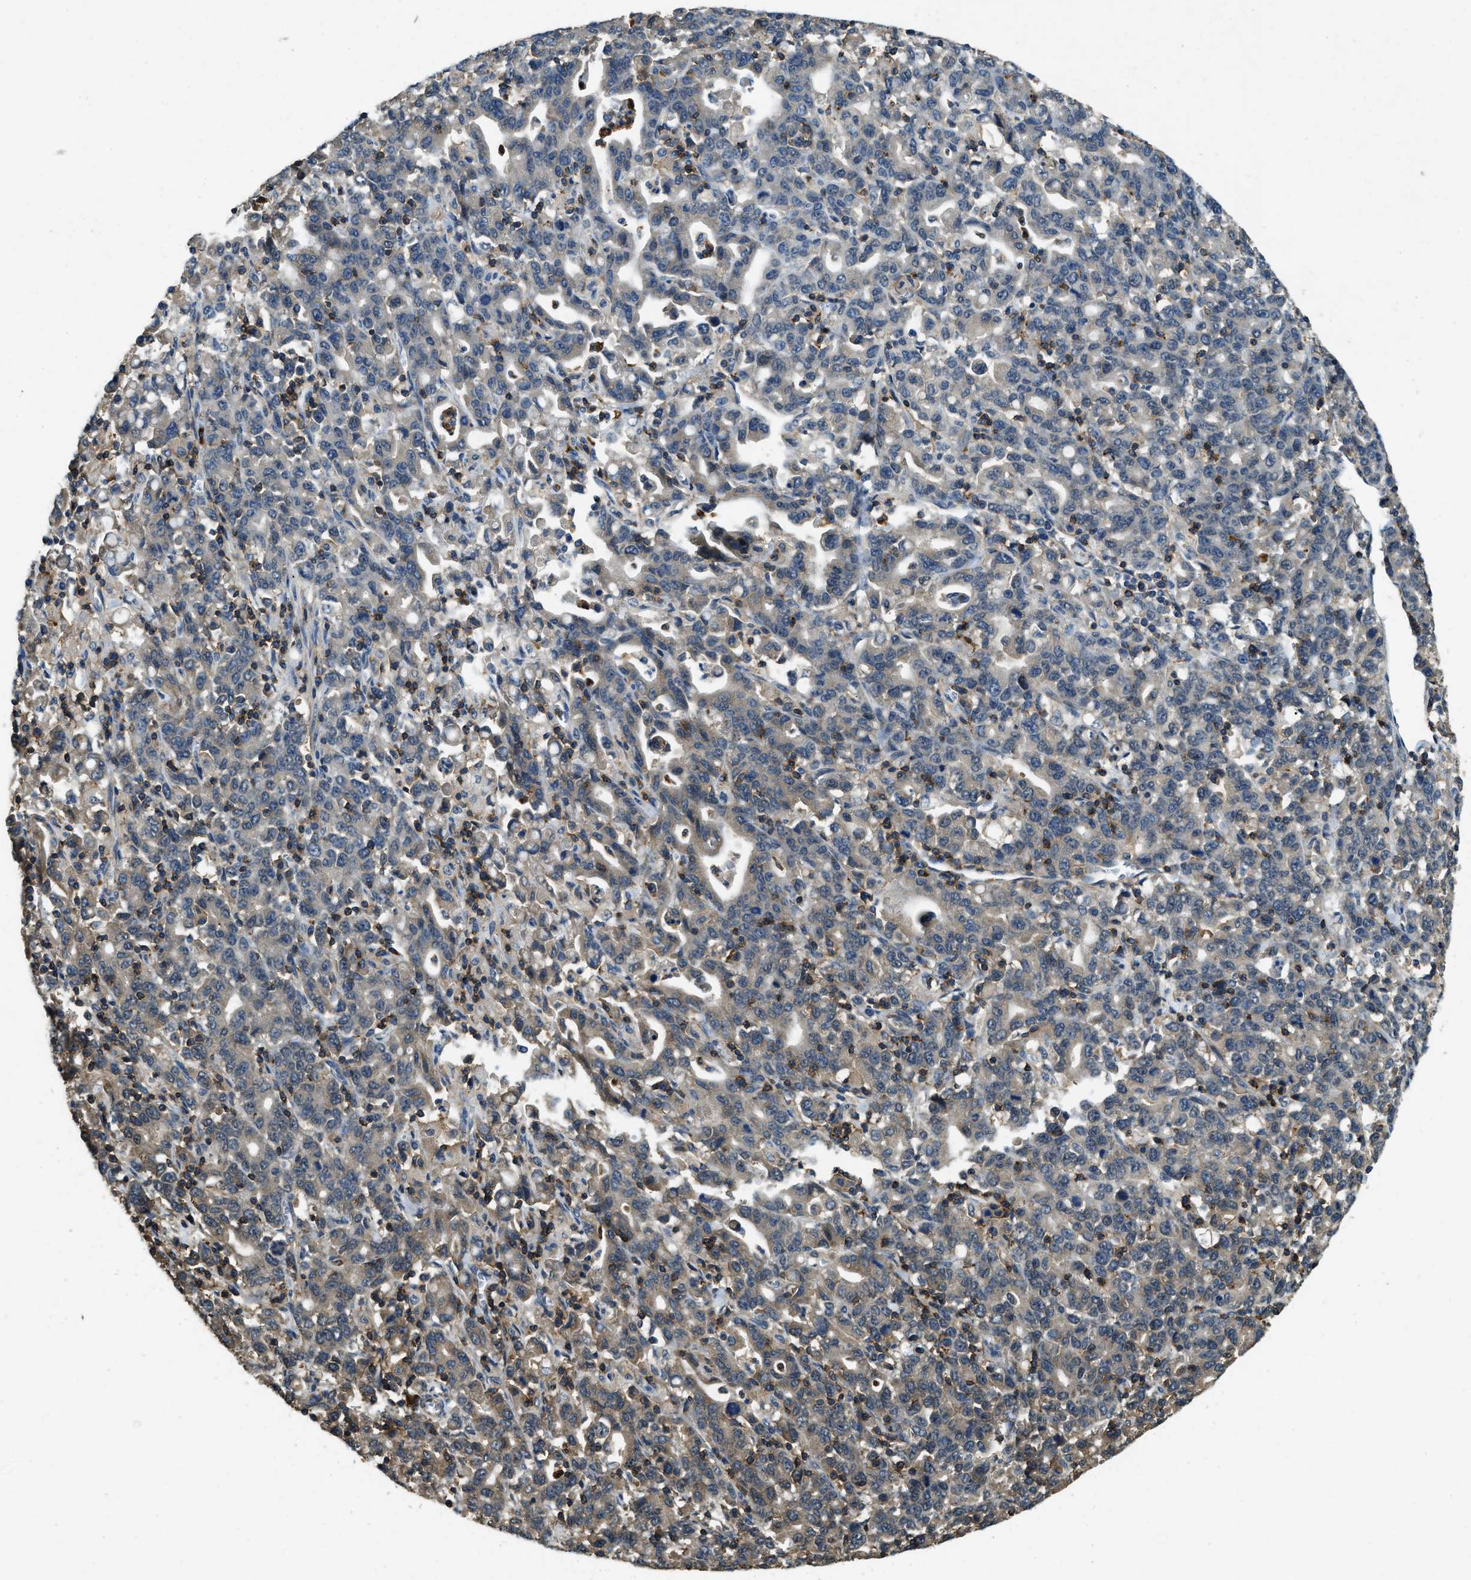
{"staining": {"intensity": "weak", "quantity": "<25%", "location": "cytoplasmic/membranous"}, "tissue": "stomach cancer", "cell_type": "Tumor cells", "image_type": "cancer", "snomed": [{"axis": "morphology", "description": "Adenocarcinoma, NOS"}, {"axis": "topography", "description": "Stomach, upper"}], "caption": "Stomach adenocarcinoma stained for a protein using immunohistochemistry (IHC) displays no staining tumor cells.", "gene": "ATP8B1", "patient": {"sex": "male", "age": 69}}